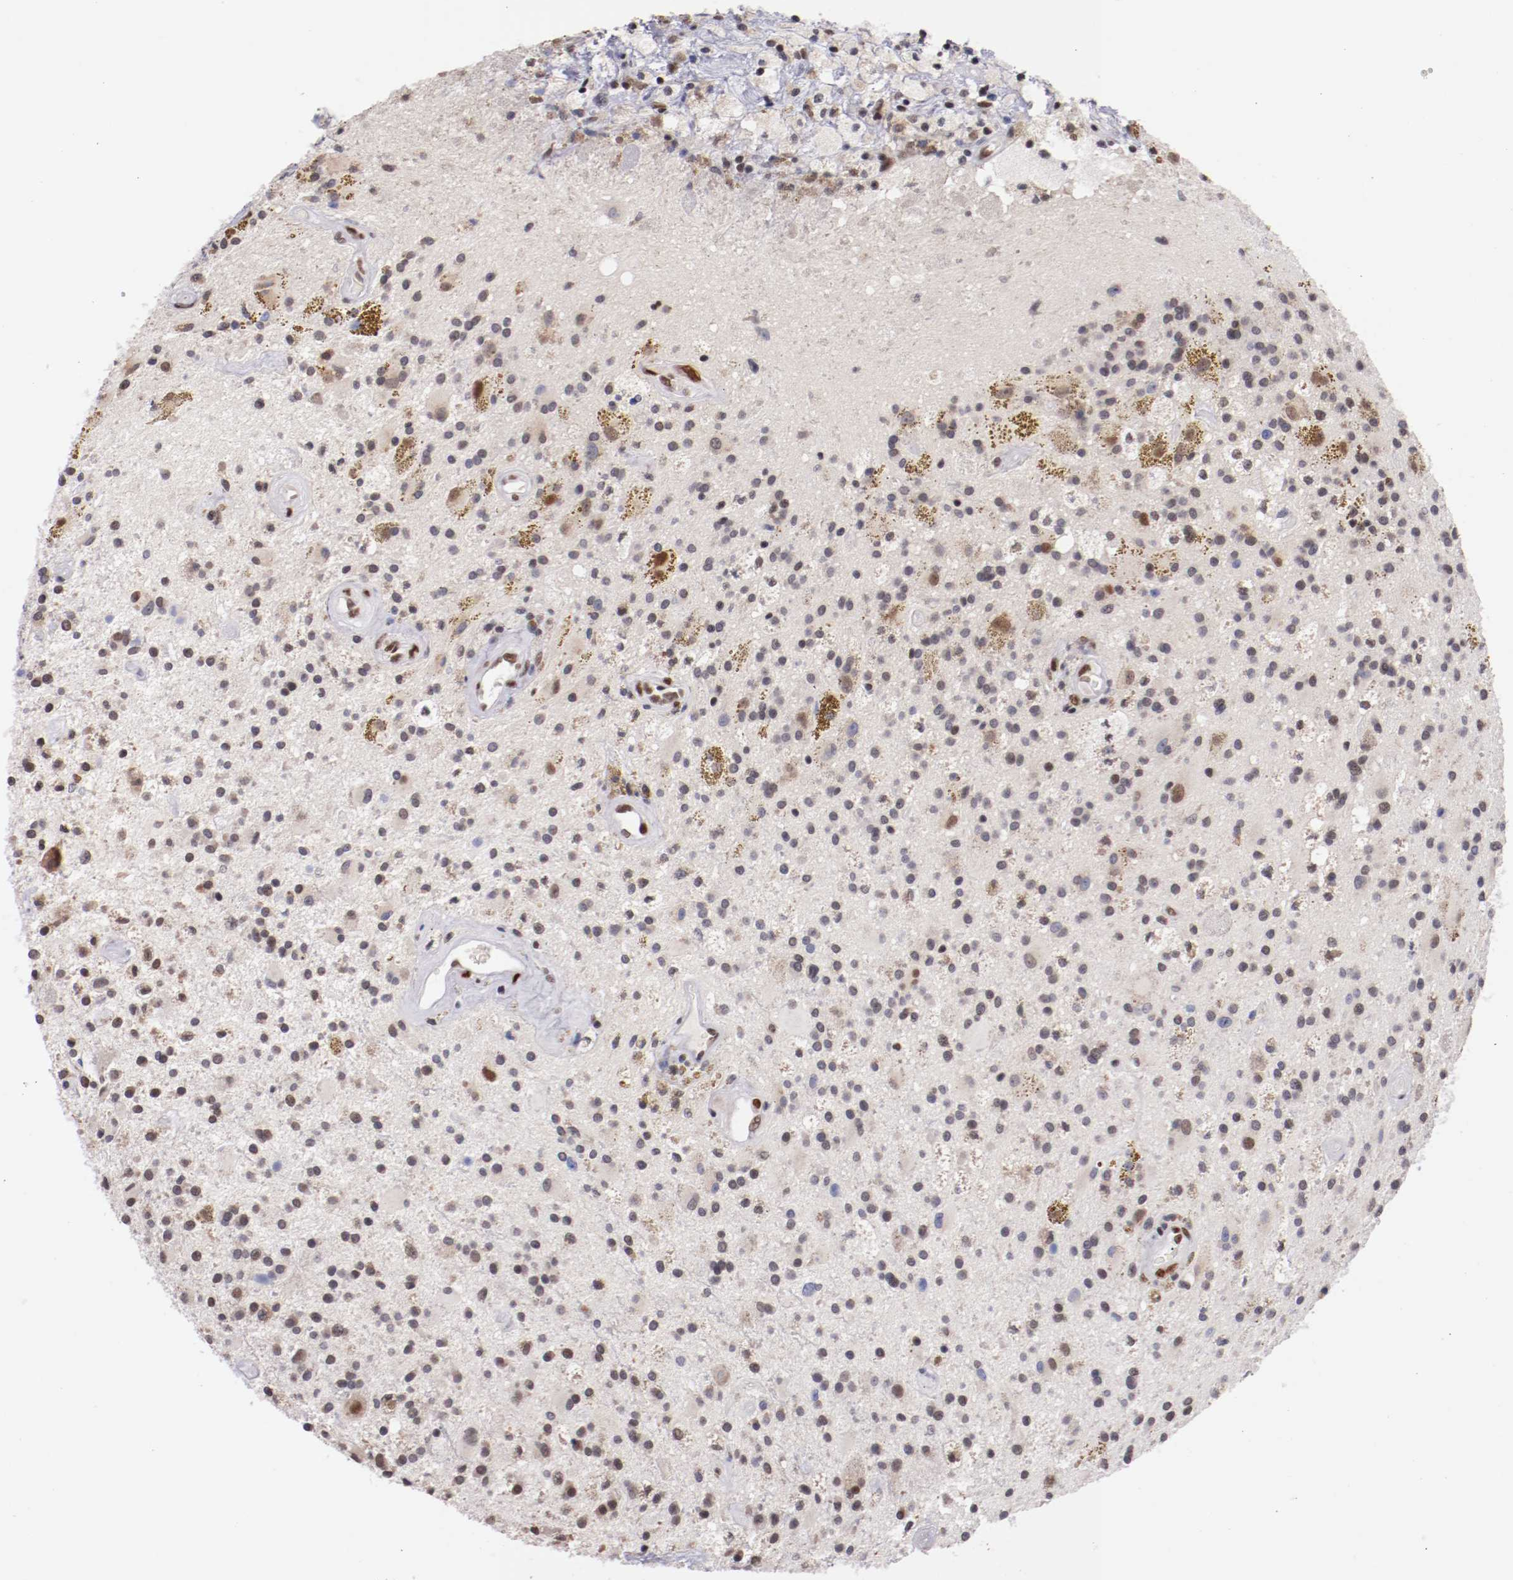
{"staining": {"intensity": "weak", "quantity": "<25%", "location": "nuclear"}, "tissue": "glioma", "cell_type": "Tumor cells", "image_type": "cancer", "snomed": [{"axis": "morphology", "description": "Glioma, malignant, Low grade"}, {"axis": "topography", "description": "Brain"}], "caption": "Photomicrograph shows no protein positivity in tumor cells of glioma tissue.", "gene": "SRF", "patient": {"sex": "male", "age": 58}}